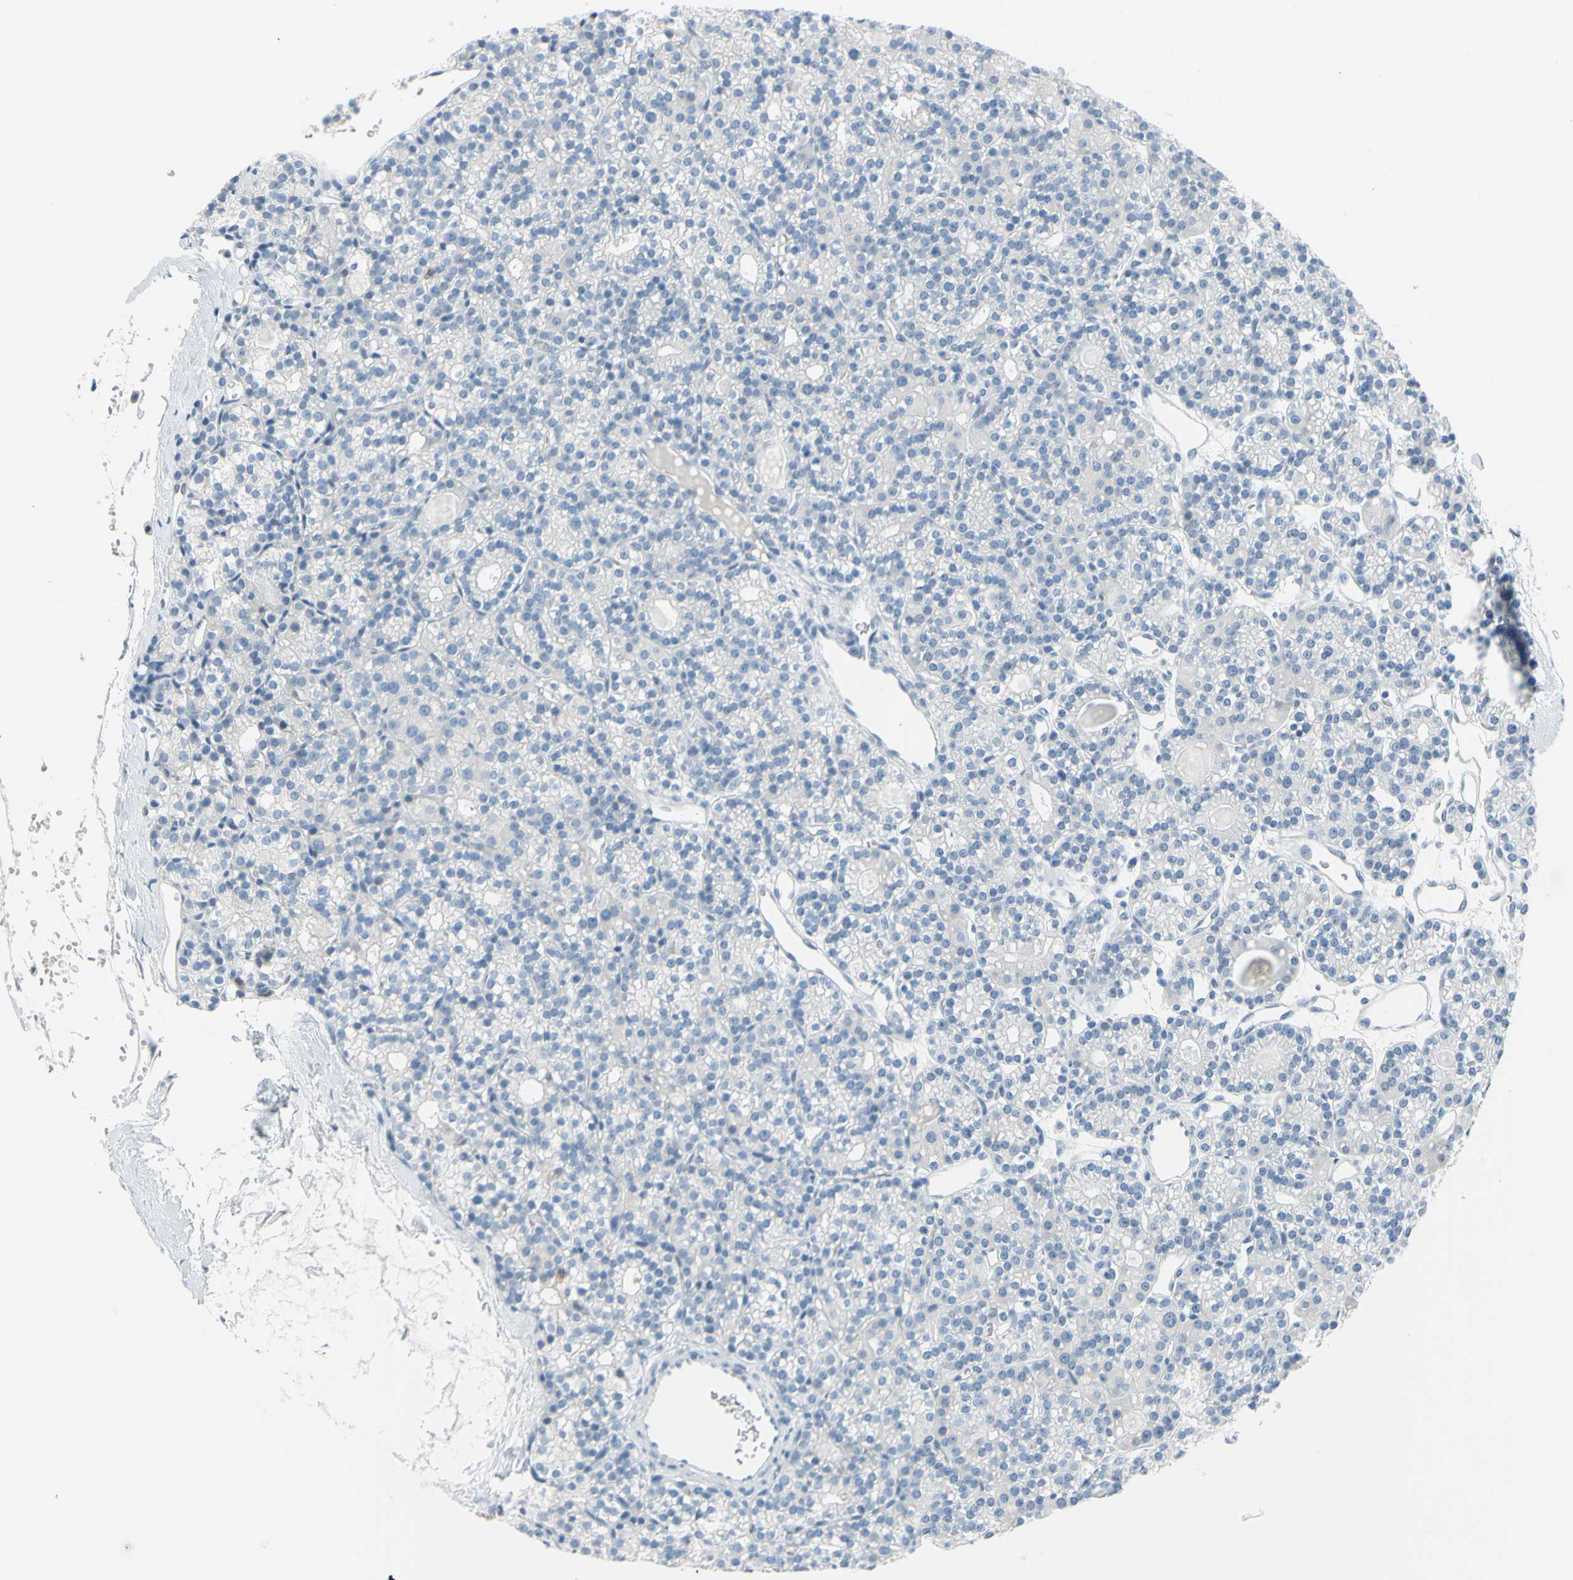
{"staining": {"intensity": "negative", "quantity": "none", "location": "none"}, "tissue": "parathyroid gland", "cell_type": "Glandular cells", "image_type": "normal", "snomed": [{"axis": "morphology", "description": "Normal tissue, NOS"}, {"axis": "topography", "description": "Parathyroid gland"}], "caption": "Immunohistochemistry (IHC) of benign human parathyroid gland shows no staining in glandular cells. The staining is performed using DAB brown chromogen with nuclei counter-stained in using hematoxylin.", "gene": "DCT", "patient": {"sex": "female", "age": 64}}